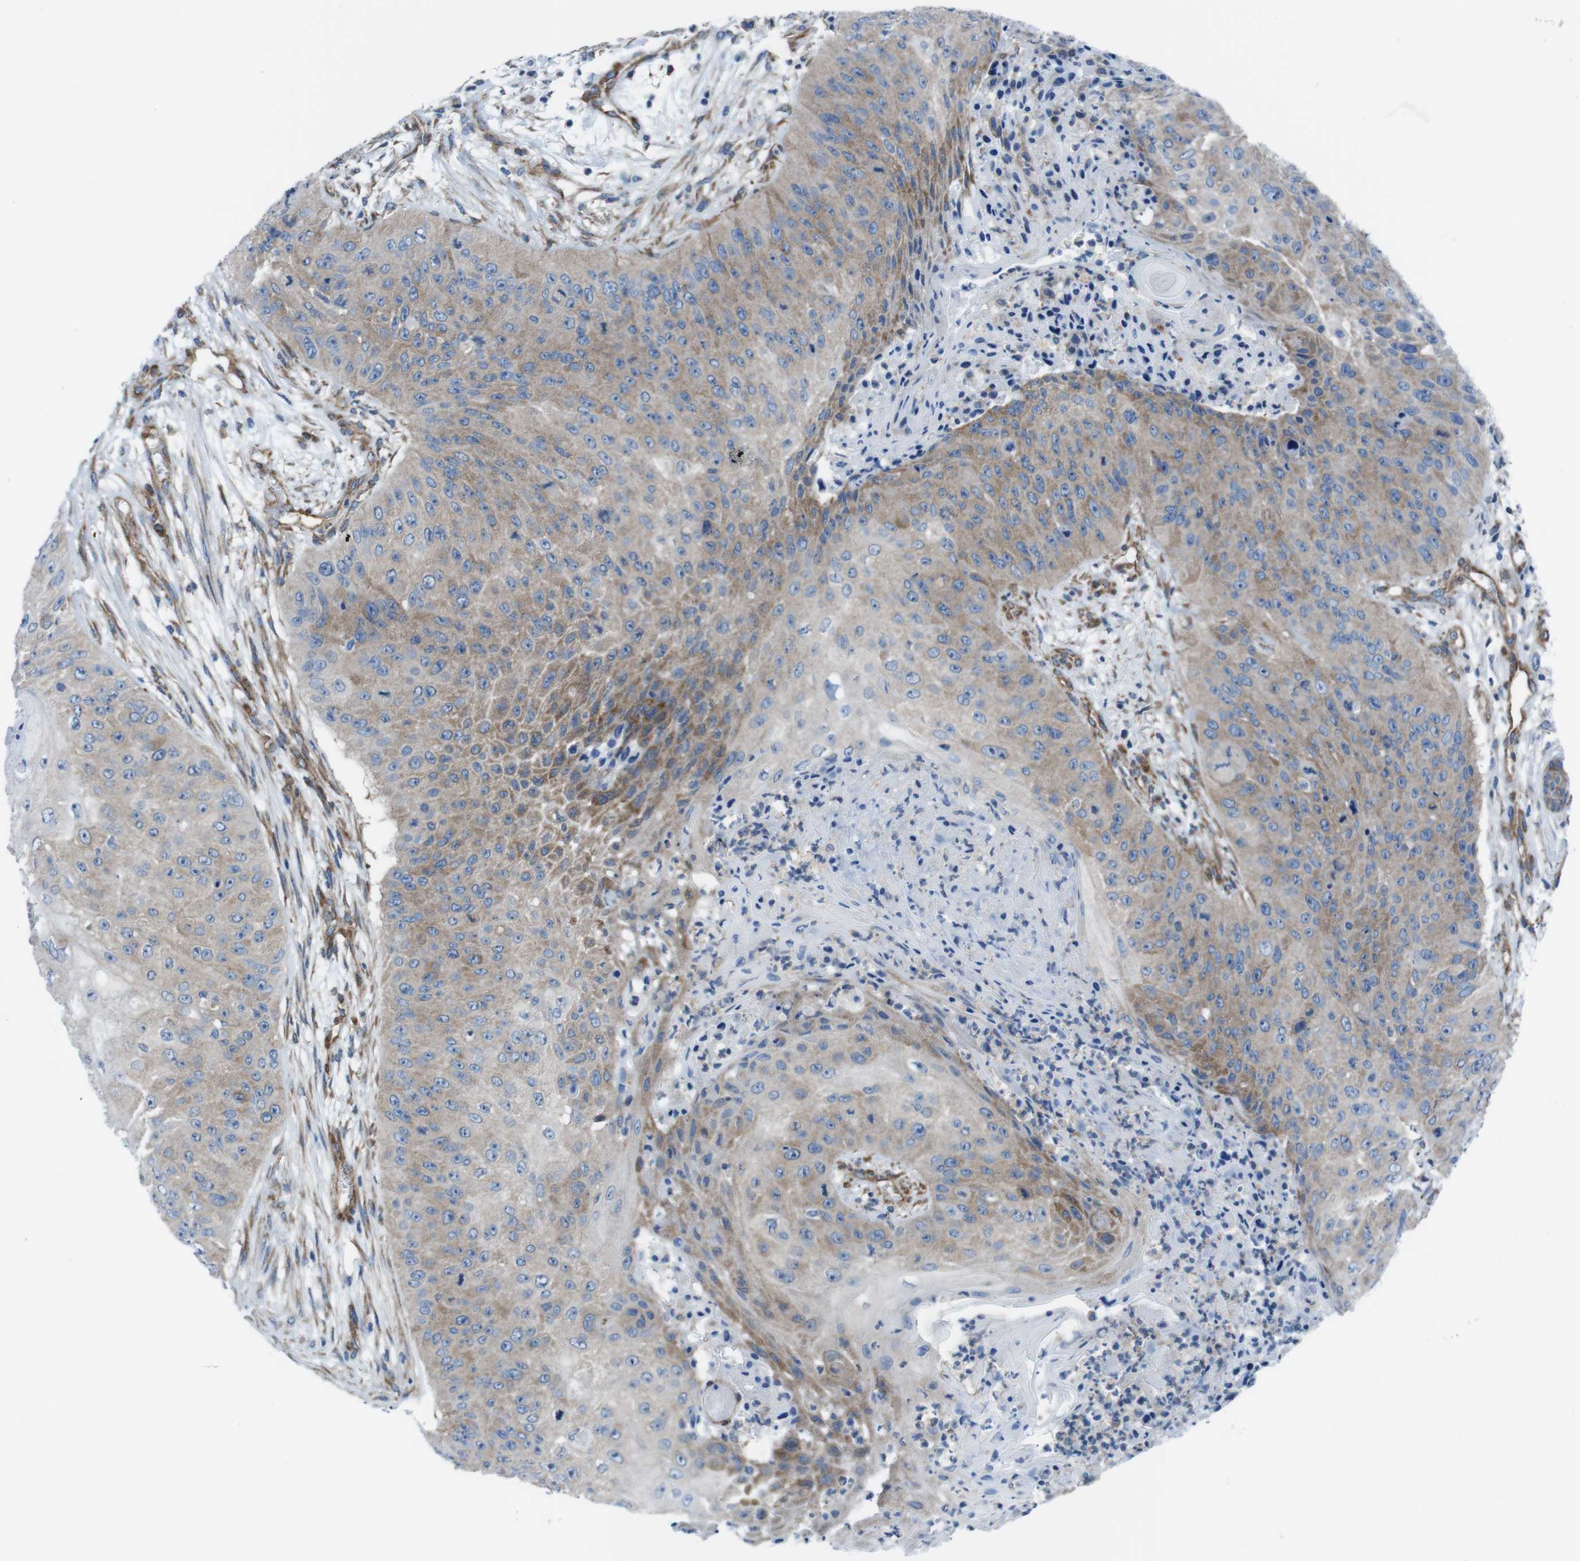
{"staining": {"intensity": "moderate", "quantity": ">75%", "location": "cytoplasmic/membranous"}, "tissue": "skin cancer", "cell_type": "Tumor cells", "image_type": "cancer", "snomed": [{"axis": "morphology", "description": "Squamous cell carcinoma, NOS"}, {"axis": "topography", "description": "Skin"}], "caption": "Human skin squamous cell carcinoma stained for a protein (brown) demonstrates moderate cytoplasmic/membranous positive positivity in approximately >75% of tumor cells.", "gene": "DIAPH2", "patient": {"sex": "female", "age": 80}}